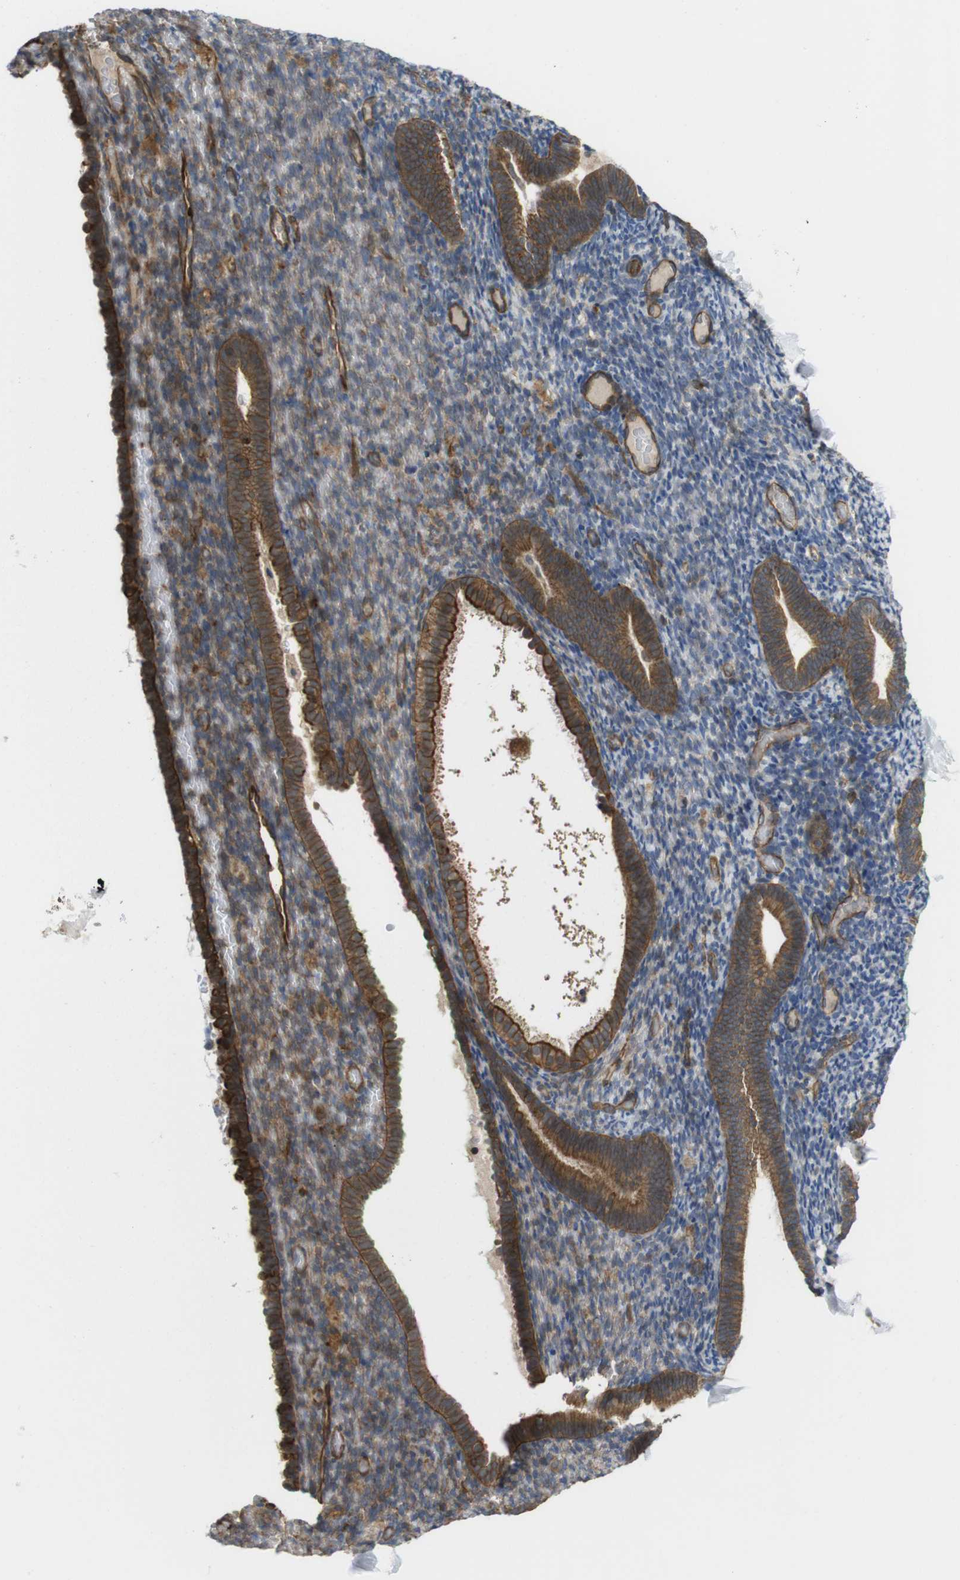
{"staining": {"intensity": "weak", "quantity": "25%-75%", "location": "cytoplasmic/membranous"}, "tissue": "endometrium", "cell_type": "Cells in endometrial stroma", "image_type": "normal", "snomed": [{"axis": "morphology", "description": "Normal tissue, NOS"}, {"axis": "topography", "description": "Endometrium"}], "caption": "Immunohistochemistry (IHC) of unremarkable human endometrium shows low levels of weak cytoplasmic/membranous staining in about 25%-75% of cells in endometrial stroma.", "gene": "ZDHHC5", "patient": {"sex": "female", "age": 51}}